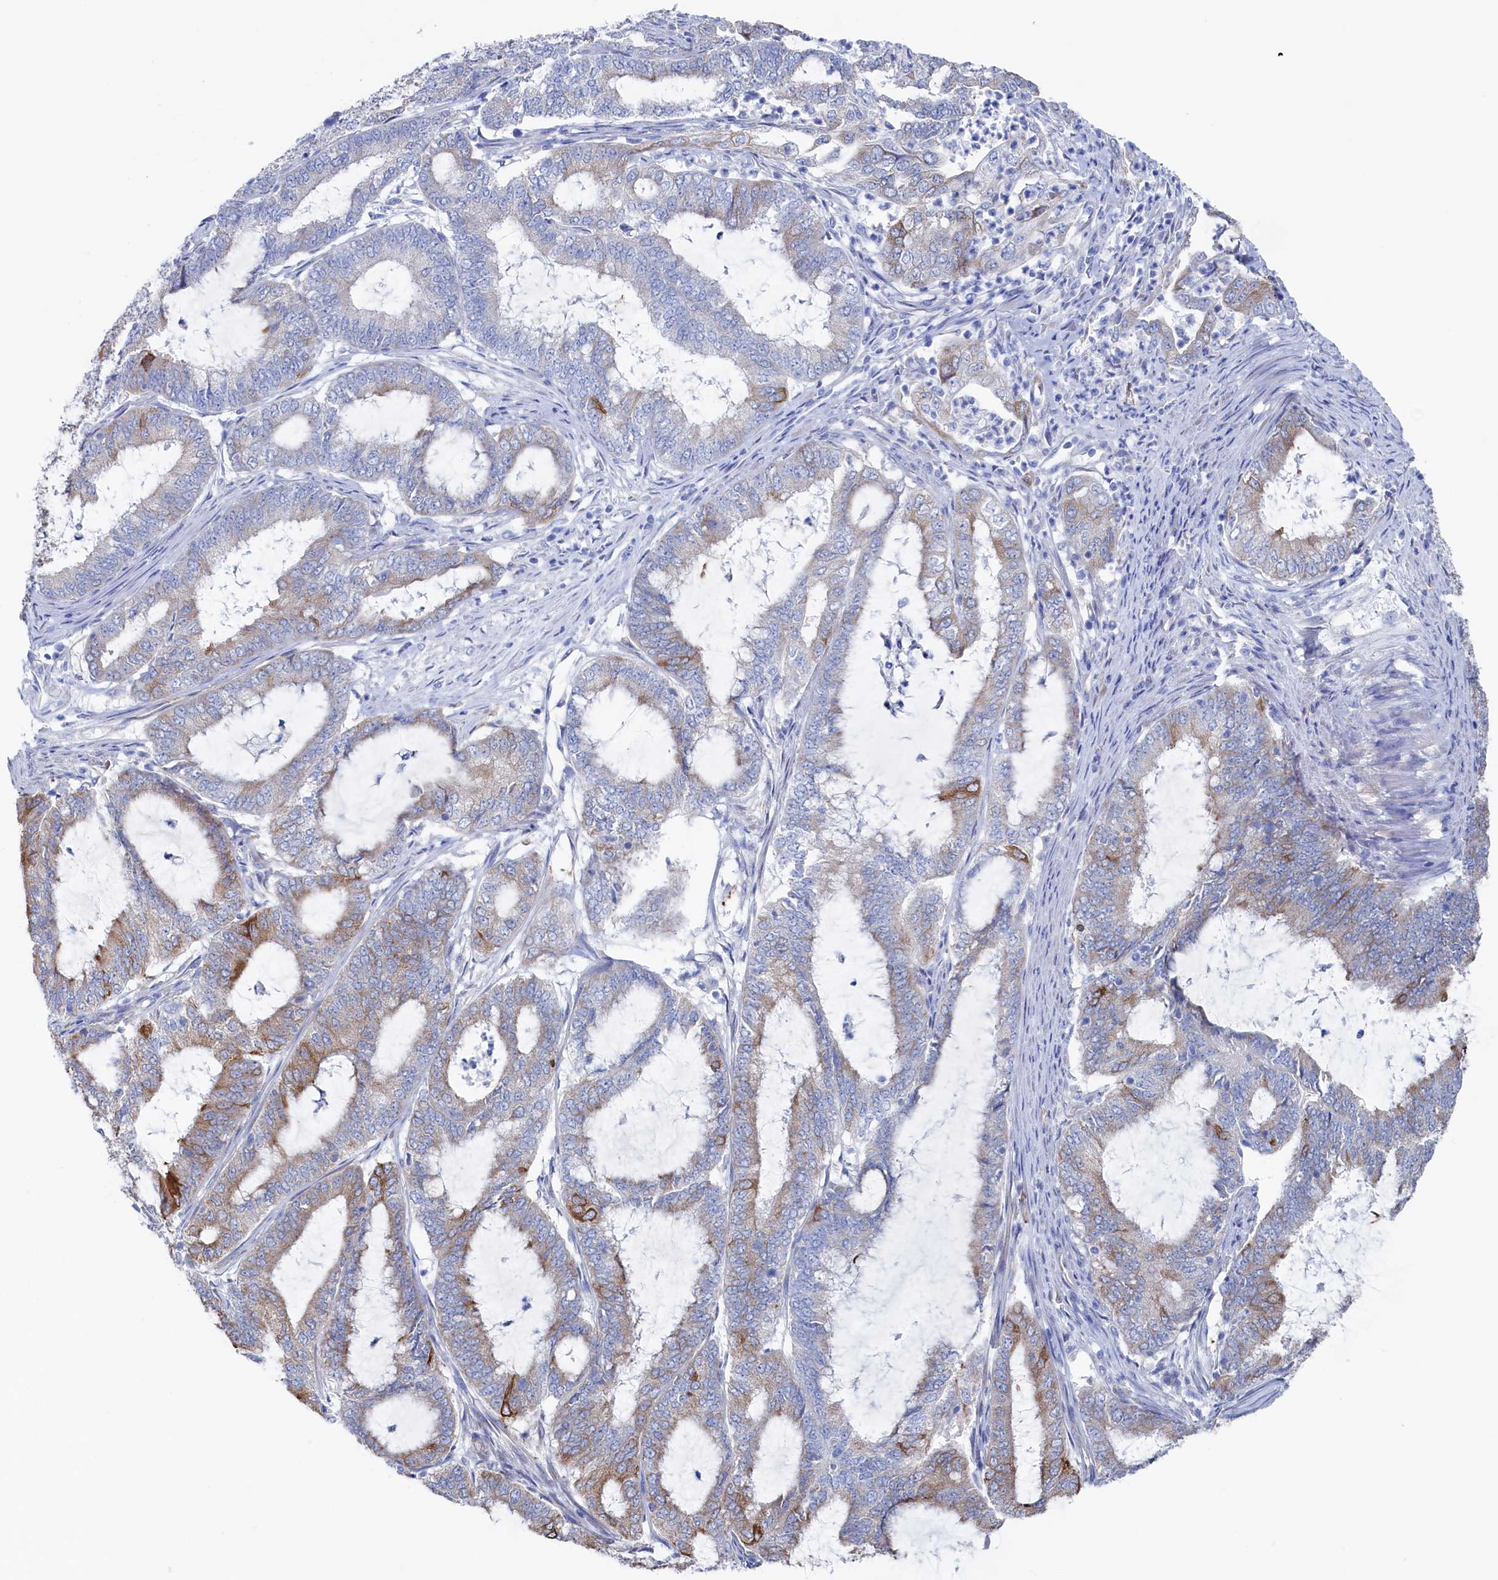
{"staining": {"intensity": "moderate", "quantity": "<25%", "location": "cytoplasmic/membranous"}, "tissue": "endometrial cancer", "cell_type": "Tumor cells", "image_type": "cancer", "snomed": [{"axis": "morphology", "description": "Adenocarcinoma, NOS"}, {"axis": "topography", "description": "Endometrium"}], "caption": "Endometrial cancer stained with DAB (3,3'-diaminobenzidine) immunohistochemistry demonstrates low levels of moderate cytoplasmic/membranous positivity in approximately <25% of tumor cells. Using DAB (3,3'-diaminobenzidine) (brown) and hematoxylin (blue) stains, captured at high magnification using brightfield microscopy.", "gene": "TMOD2", "patient": {"sex": "female", "age": 51}}